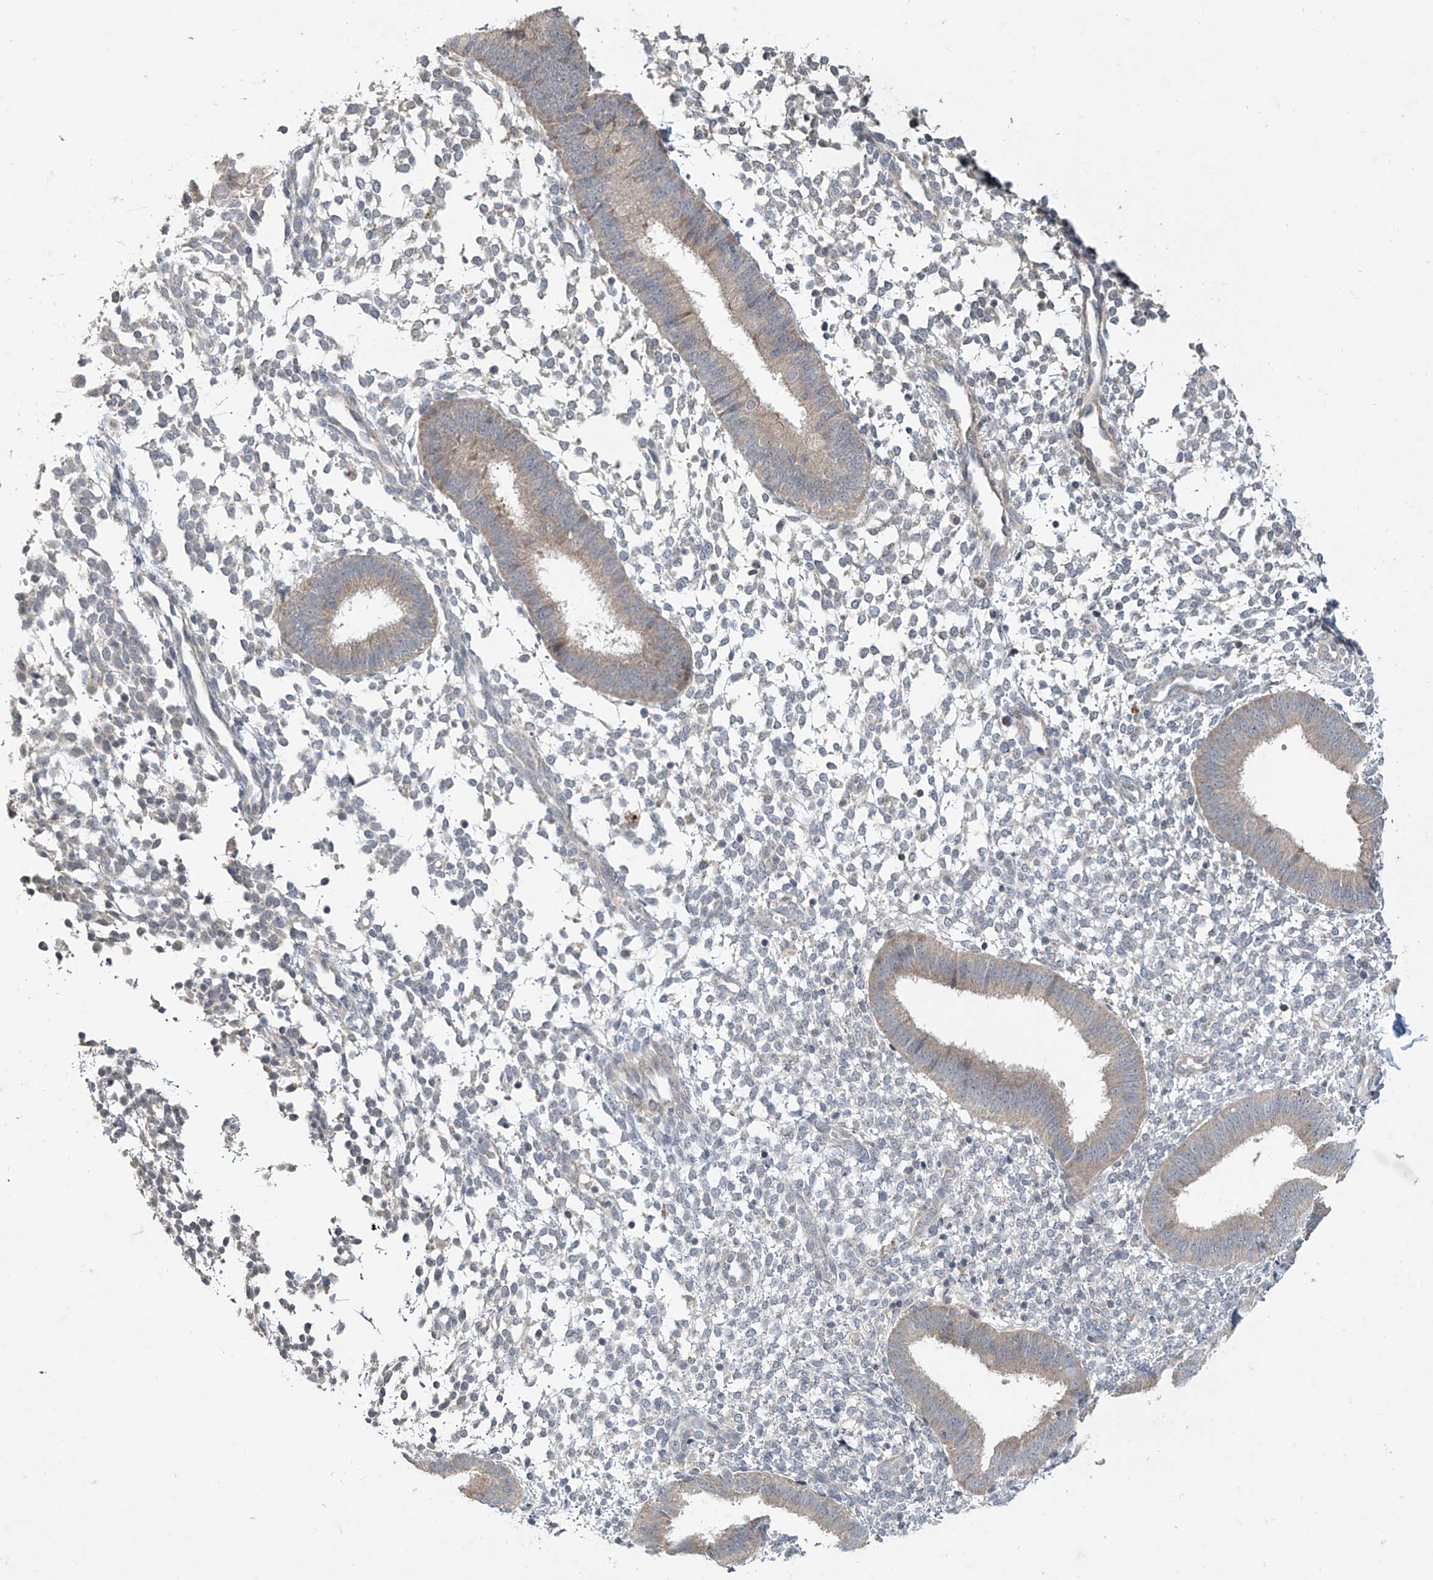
{"staining": {"intensity": "negative", "quantity": "none", "location": "none"}, "tissue": "endometrium", "cell_type": "Cells in endometrial stroma", "image_type": "normal", "snomed": [{"axis": "morphology", "description": "Normal tissue, NOS"}, {"axis": "topography", "description": "Uterus"}, {"axis": "topography", "description": "Endometrium"}], "caption": "Immunohistochemical staining of unremarkable endometrium displays no significant positivity in cells in endometrial stroma. (IHC, brightfield microscopy, high magnification).", "gene": "TRIM60", "patient": {"sex": "female", "age": 48}}